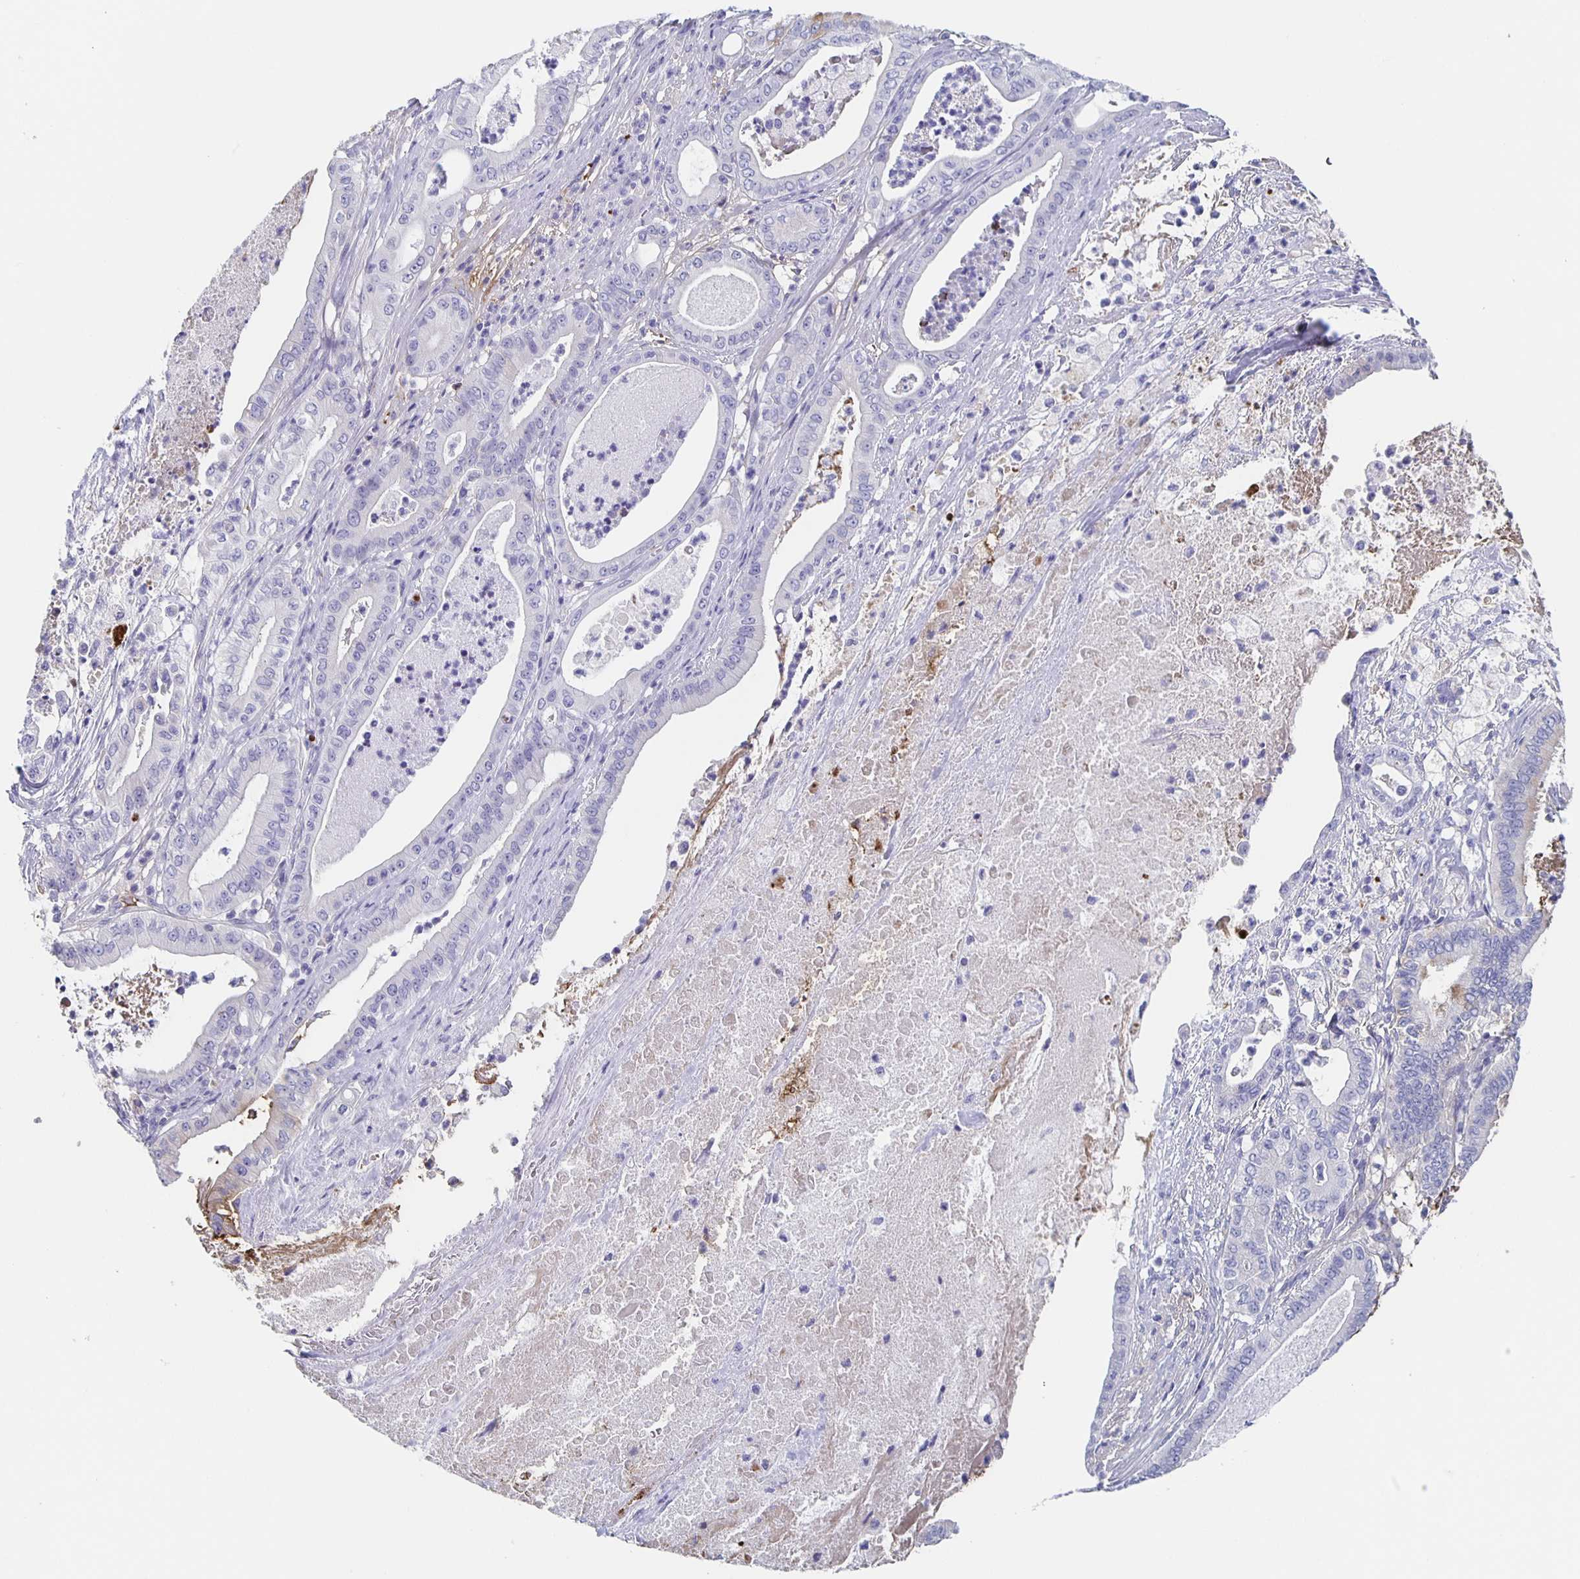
{"staining": {"intensity": "negative", "quantity": "none", "location": "none"}, "tissue": "pancreatic cancer", "cell_type": "Tumor cells", "image_type": "cancer", "snomed": [{"axis": "morphology", "description": "Adenocarcinoma, NOS"}, {"axis": "topography", "description": "Pancreas"}], "caption": "This is a photomicrograph of immunohistochemistry staining of pancreatic adenocarcinoma, which shows no expression in tumor cells.", "gene": "FGA", "patient": {"sex": "male", "age": 71}}